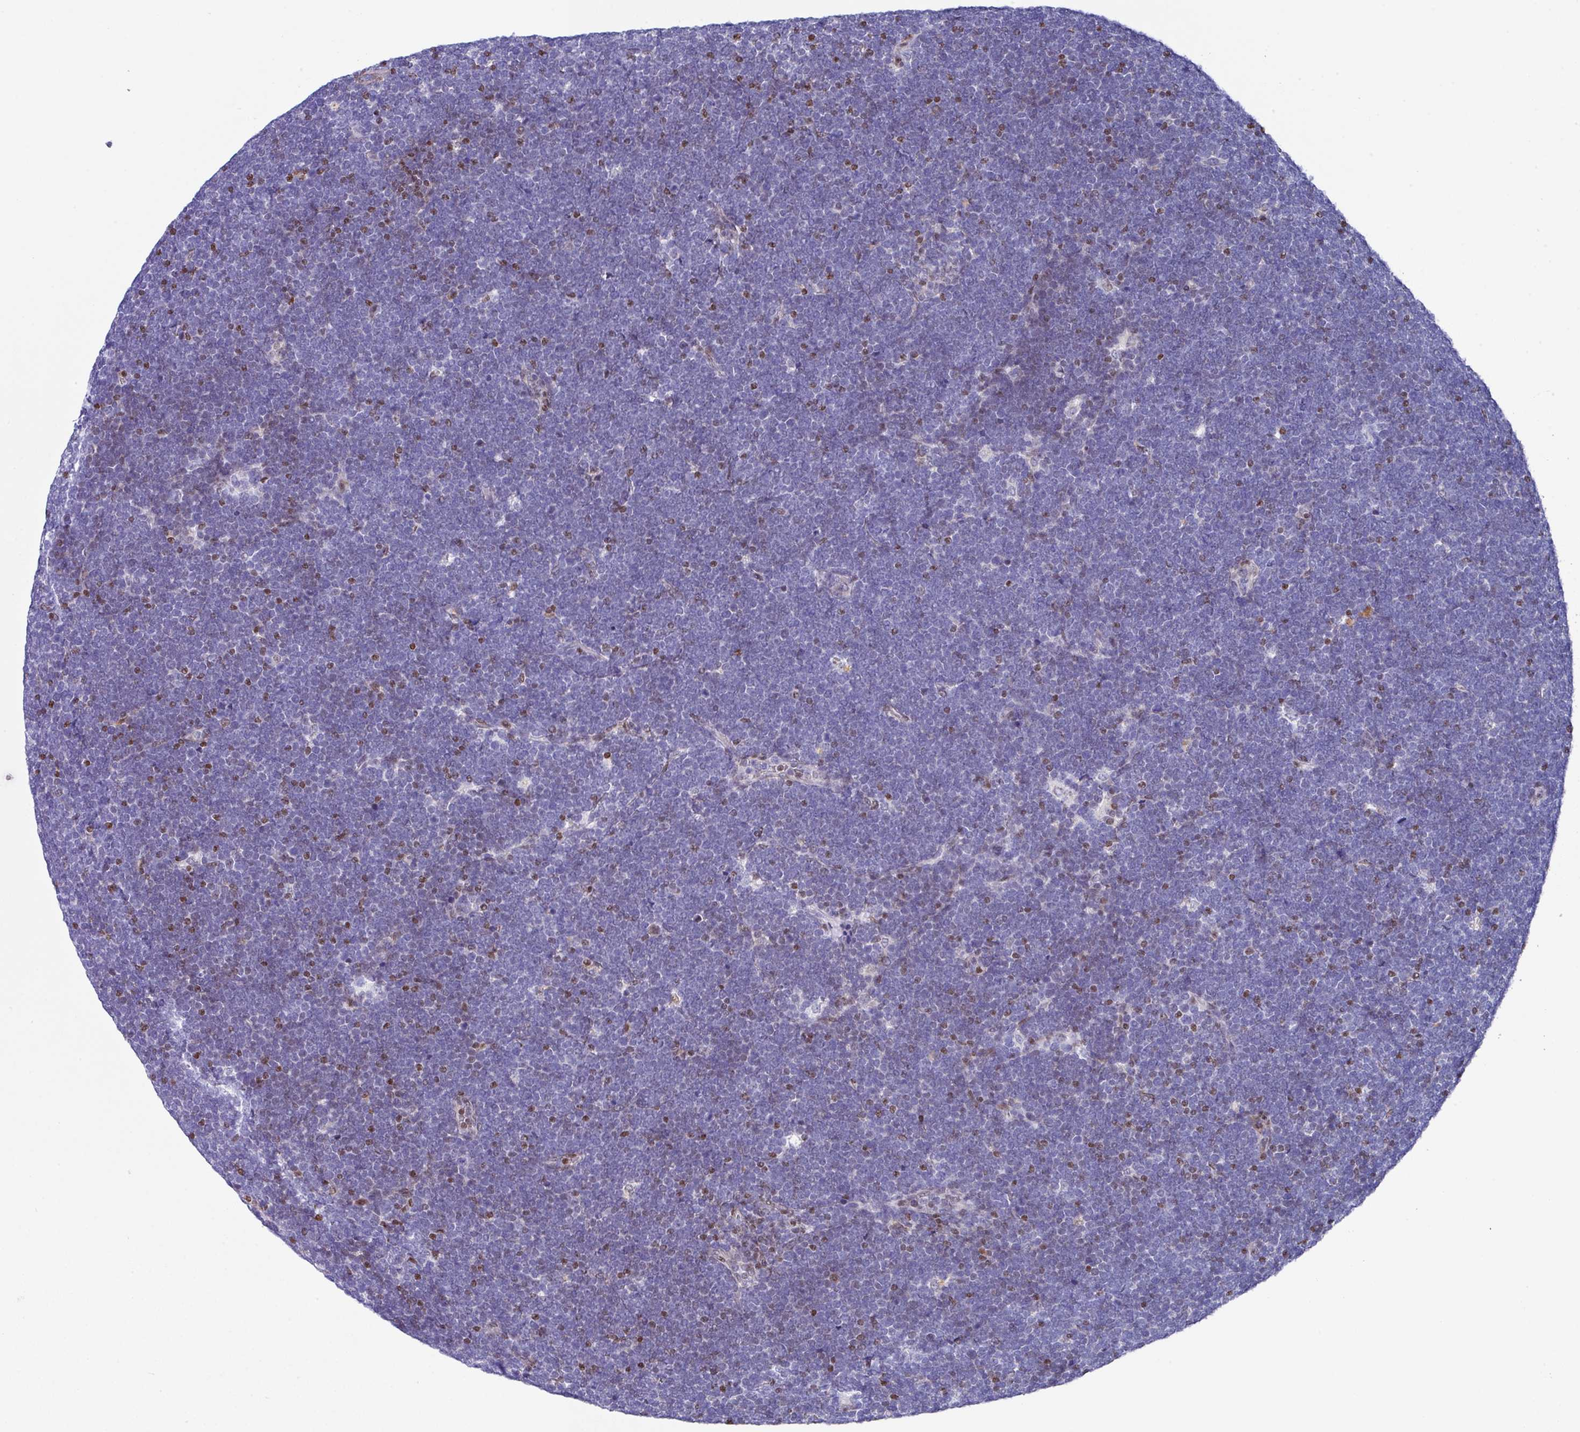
{"staining": {"intensity": "negative", "quantity": "none", "location": "none"}, "tissue": "lymphoma", "cell_type": "Tumor cells", "image_type": "cancer", "snomed": [{"axis": "morphology", "description": "Malignant lymphoma, non-Hodgkin's type, High grade"}, {"axis": "topography", "description": "Lymph node"}], "caption": "A histopathology image of lymphoma stained for a protein displays no brown staining in tumor cells.", "gene": "TCF3", "patient": {"sex": "male", "age": 13}}